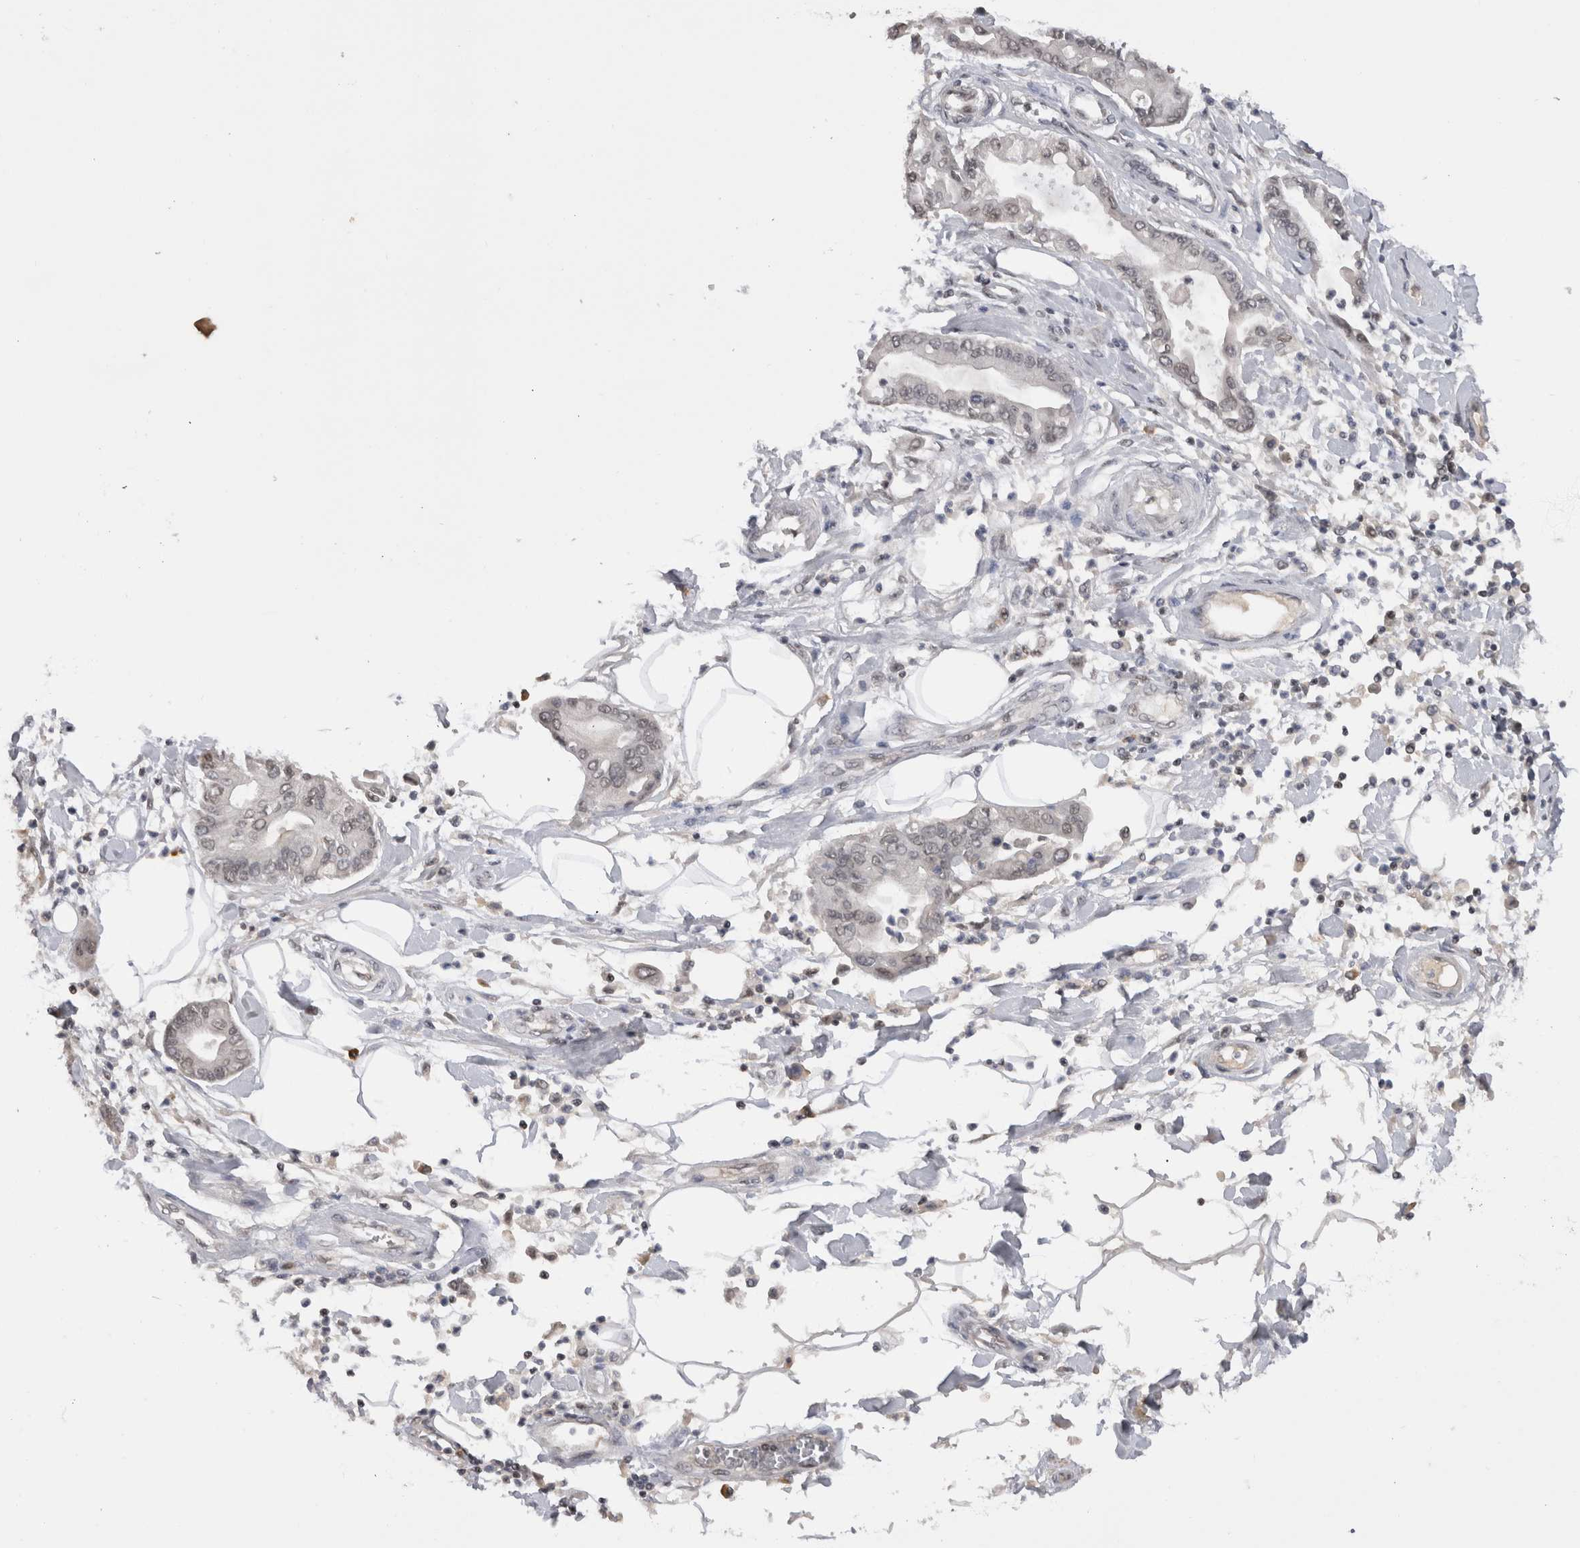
{"staining": {"intensity": "weak", "quantity": "<25%", "location": "nuclear"}, "tissue": "pancreatic cancer", "cell_type": "Tumor cells", "image_type": "cancer", "snomed": [{"axis": "morphology", "description": "Adenocarcinoma, NOS"}, {"axis": "morphology", "description": "Adenocarcinoma, metastatic, NOS"}, {"axis": "topography", "description": "Lymph node"}, {"axis": "topography", "description": "Pancreas"}, {"axis": "topography", "description": "Duodenum"}], "caption": "Pancreatic metastatic adenocarcinoma was stained to show a protein in brown. There is no significant staining in tumor cells. (Brightfield microscopy of DAB (3,3'-diaminobenzidine) IHC at high magnification).", "gene": "DAXX", "patient": {"sex": "female", "age": 64}}